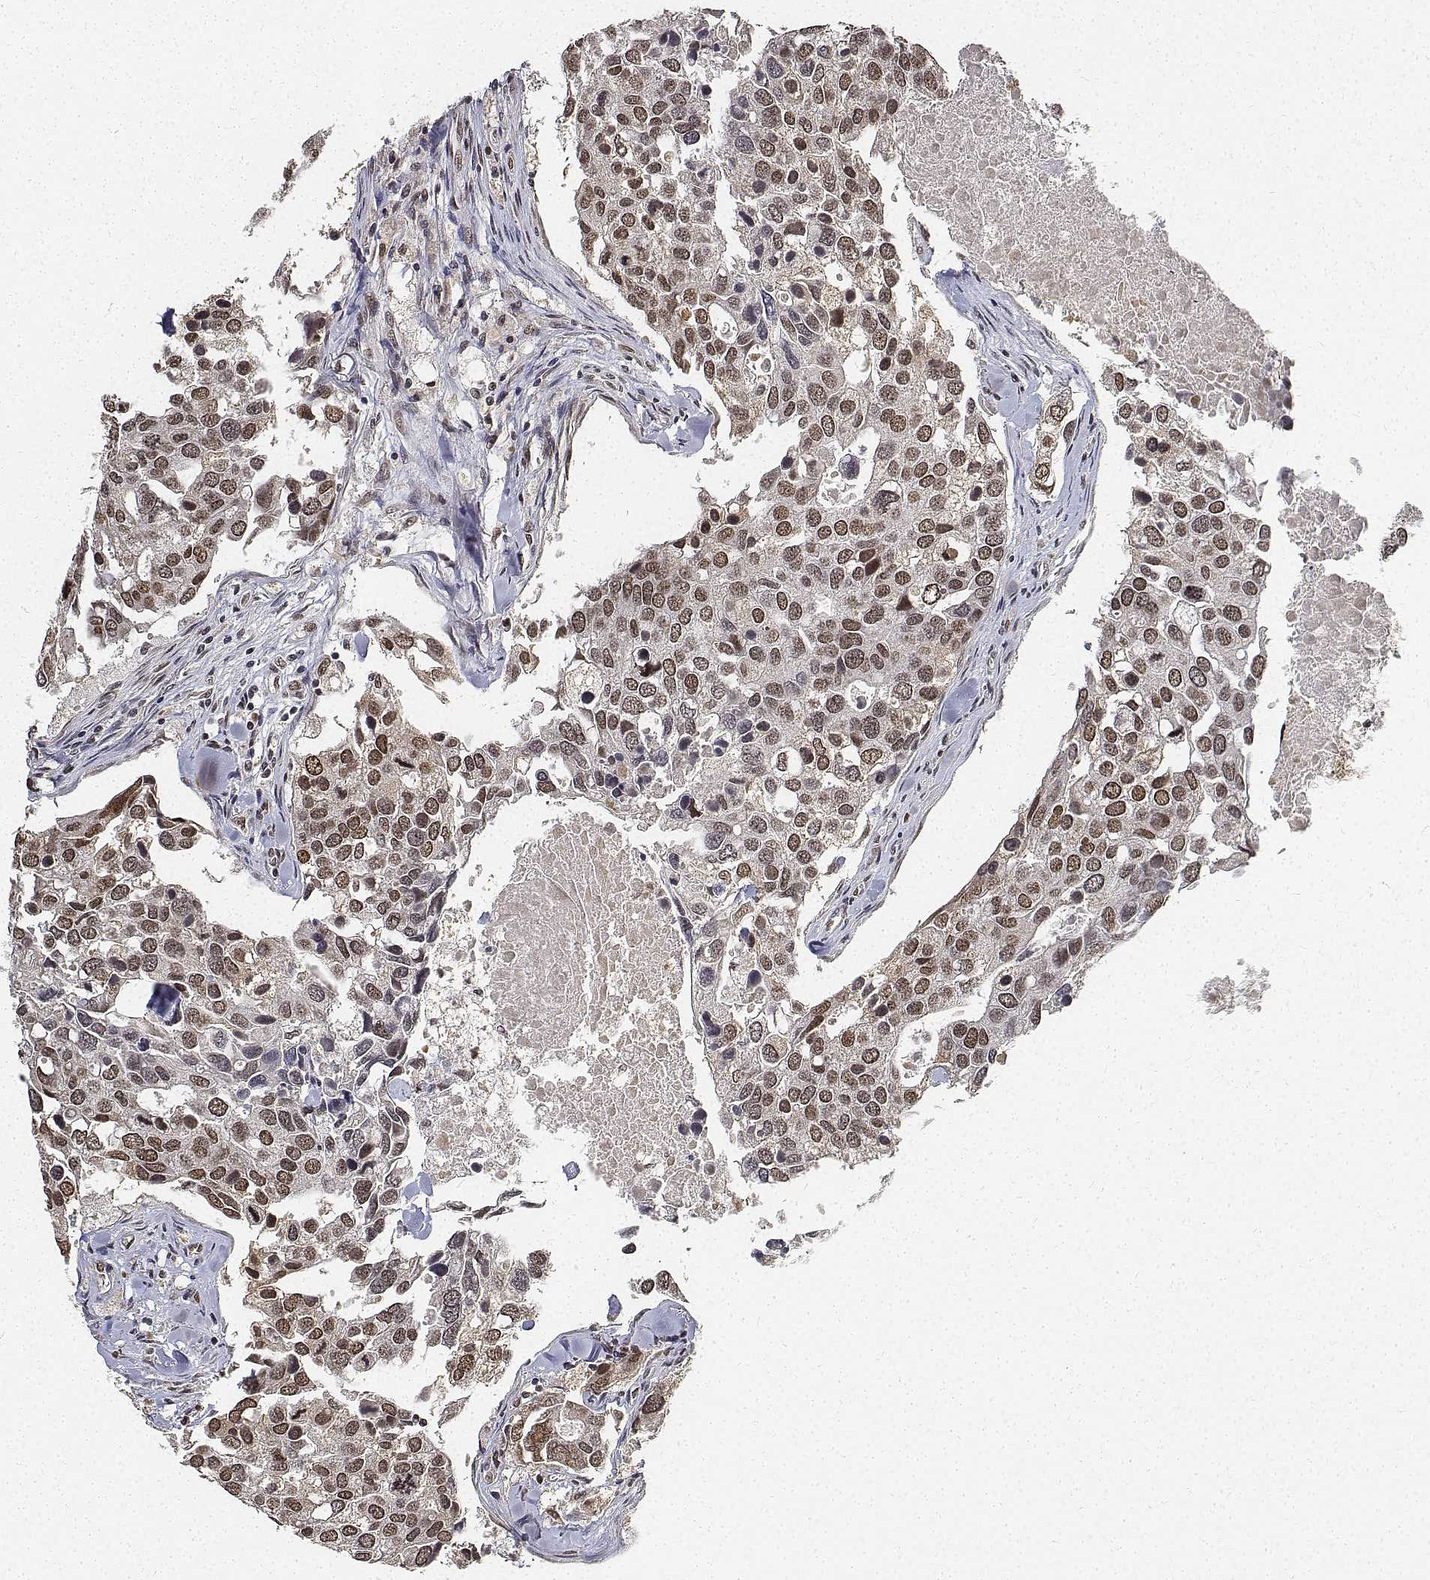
{"staining": {"intensity": "moderate", "quantity": ">75%", "location": "nuclear"}, "tissue": "breast cancer", "cell_type": "Tumor cells", "image_type": "cancer", "snomed": [{"axis": "morphology", "description": "Duct carcinoma"}, {"axis": "topography", "description": "Breast"}], "caption": "This image demonstrates immunohistochemistry staining of breast infiltrating ductal carcinoma, with medium moderate nuclear positivity in approximately >75% of tumor cells.", "gene": "ATRX", "patient": {"sex": "female", "age": 83}}